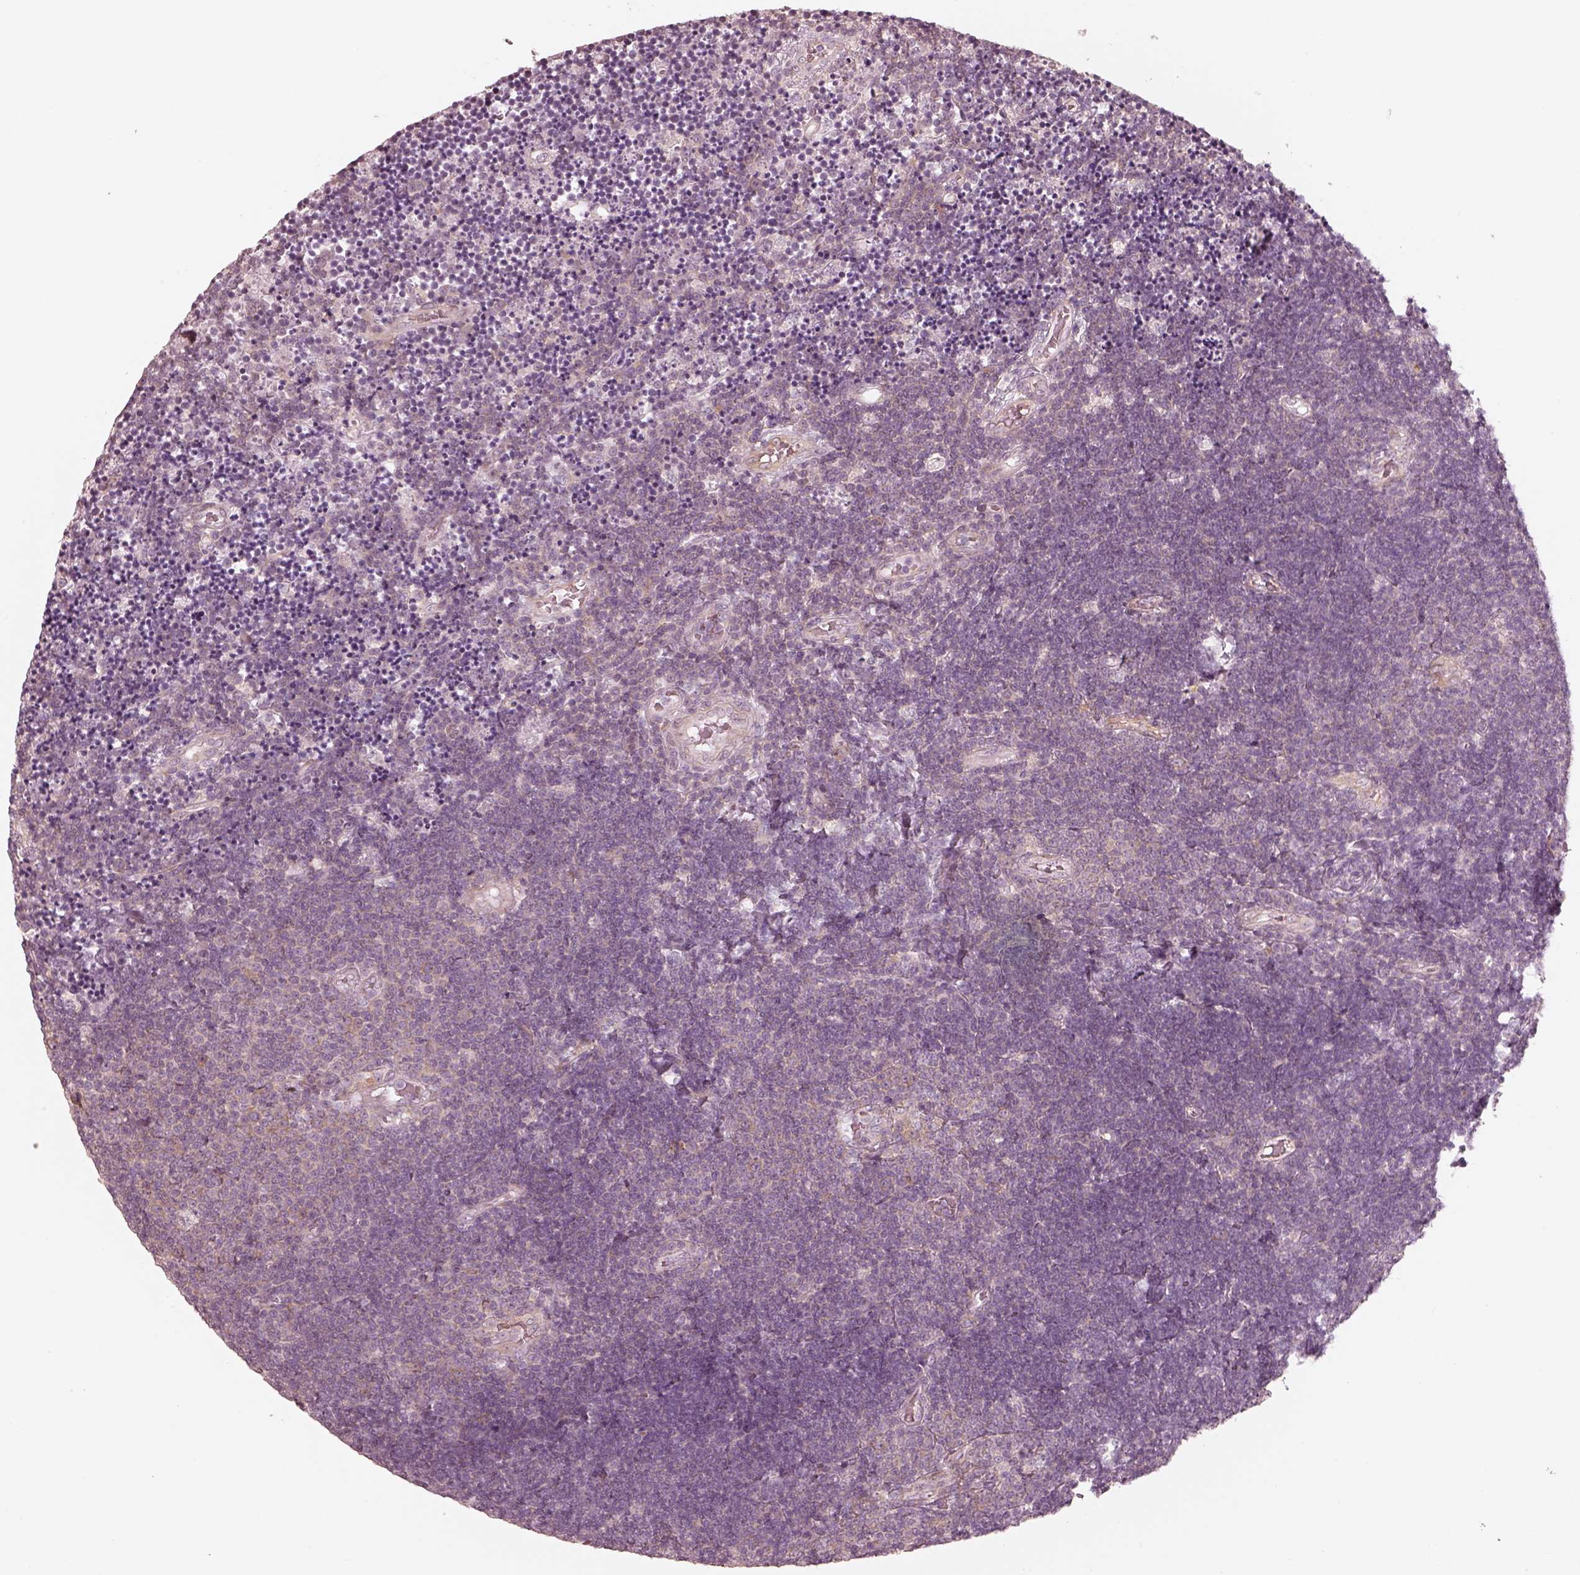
{"staining": {"intensity": "negative", "quantity": "none", "location": "none"}, "tissue": "lymphoma", "cell_type": "Tumor cells", "image_type": "cancer", "snomed": [{"axis": "morphology", "description": "Malignant lymphoma, non-Hodgkin's type, Low grade"}, {"axis": "topography", "description": "Brain"}], "caption": "IHC of low-grade malignant lymphoma, non-Hodgkin's type shows no positivity in tumor cells. (DAB immunohistochemistry (IHC) visualized using brightfield microscopy, high magnification).", "gene": "RAB3C", "patient": {"sex": "female", "age": 66}}